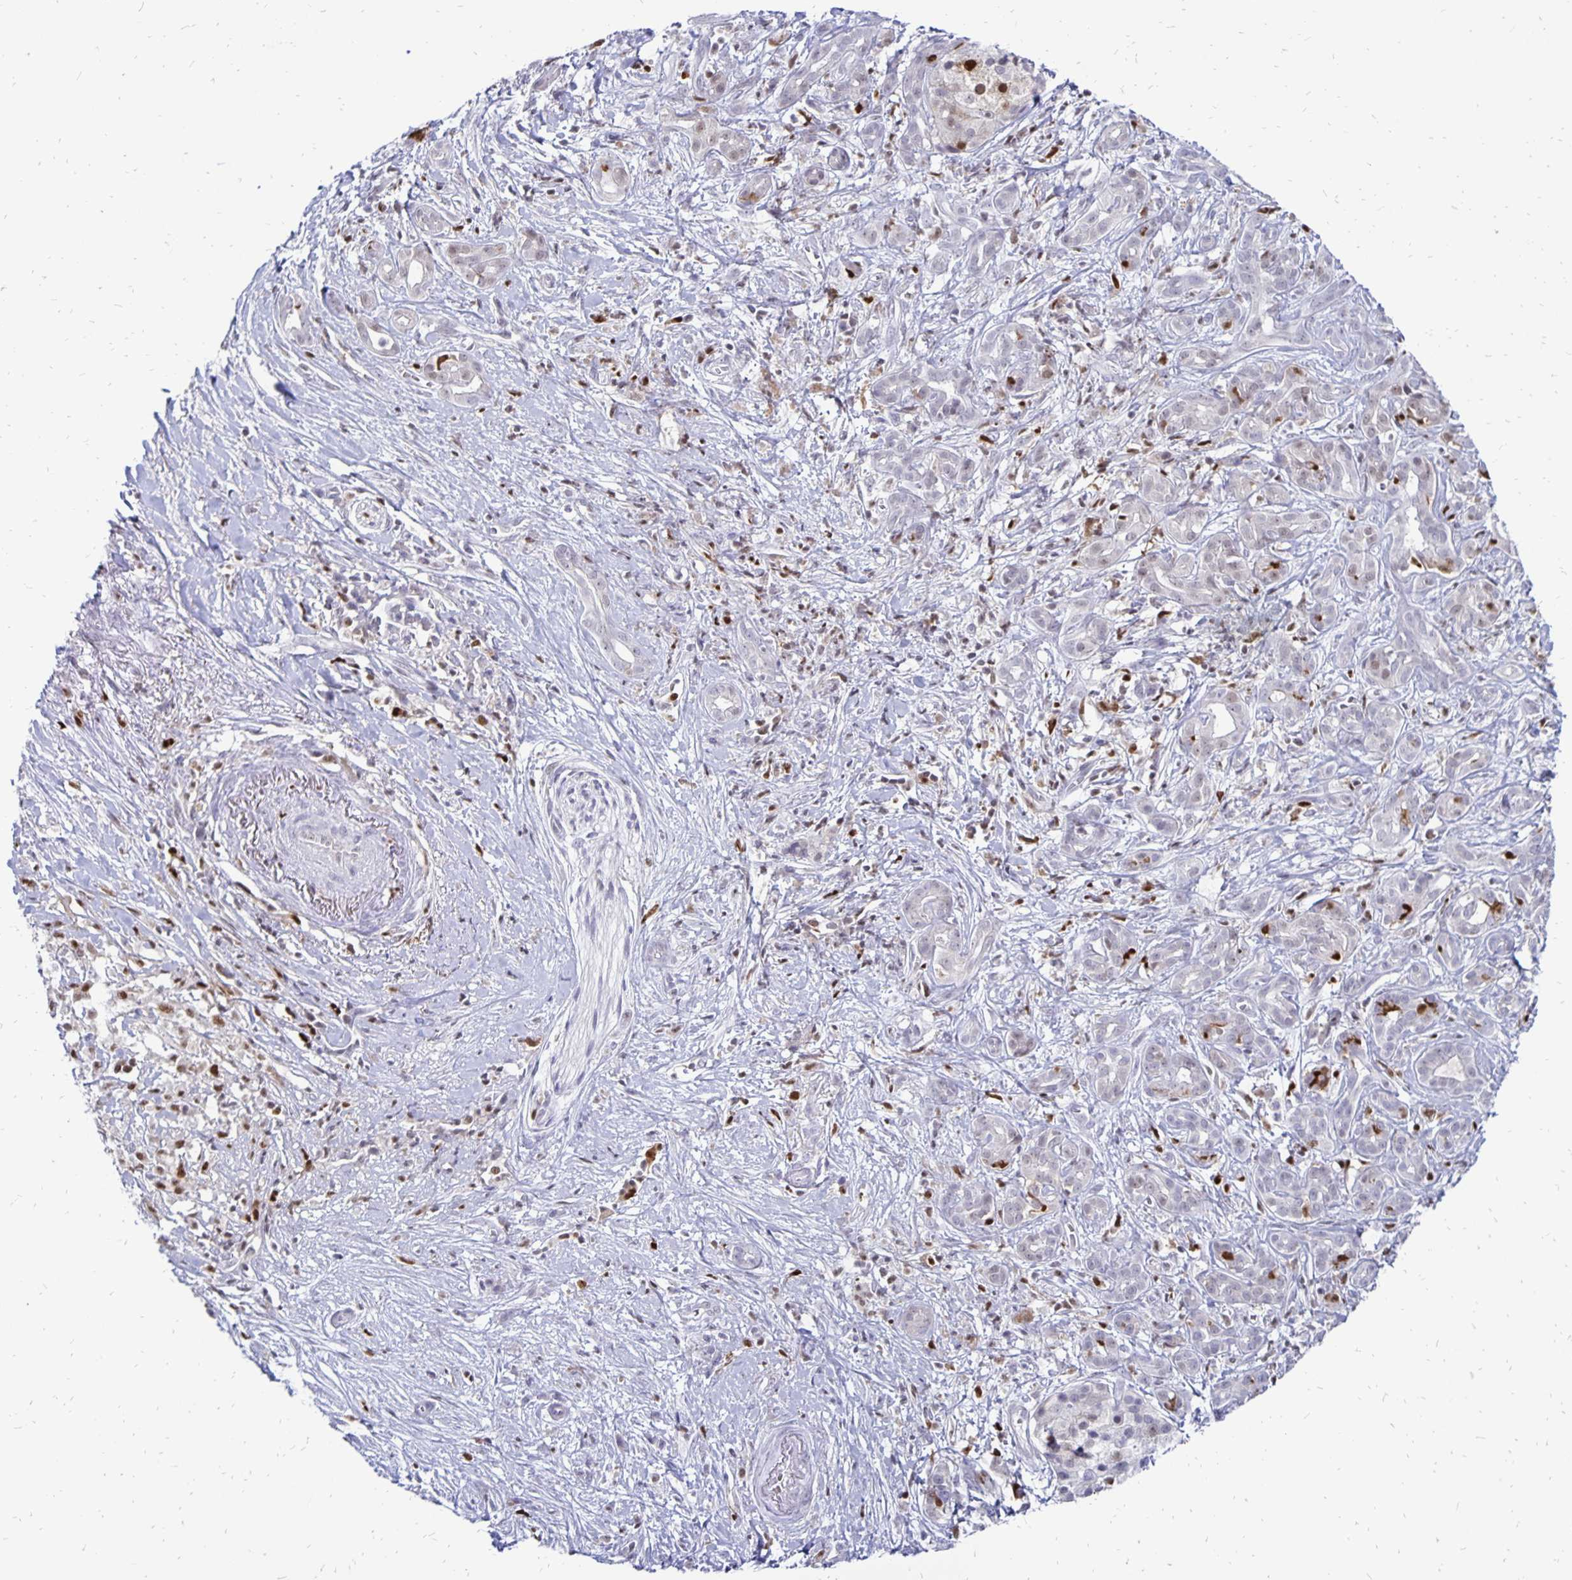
{"staining": {"intensity": "moderate", "quantity": "<25%", "location": "nuclear"}, "tissue": "pancreatic cancer", "cell_type": "Tumor cells", "image_type": "cancer", "snomed": [{"axis": "morphology", "description": "Adenocarcinoma, NOS"}, {"axis": "topography", "description": "Pancreas"}], "caption": "This photomicrograph reveals pancreatic cancer (adenocarcinoma) stained with immunohistochemistry (IHC) to label a protein in brown. The nuclear of tumor cells show moderate positivity for the protein. Nuclei are counter-stained blue.", "gene": "DCK", "patient": {"sex": "male", "age": 61}}